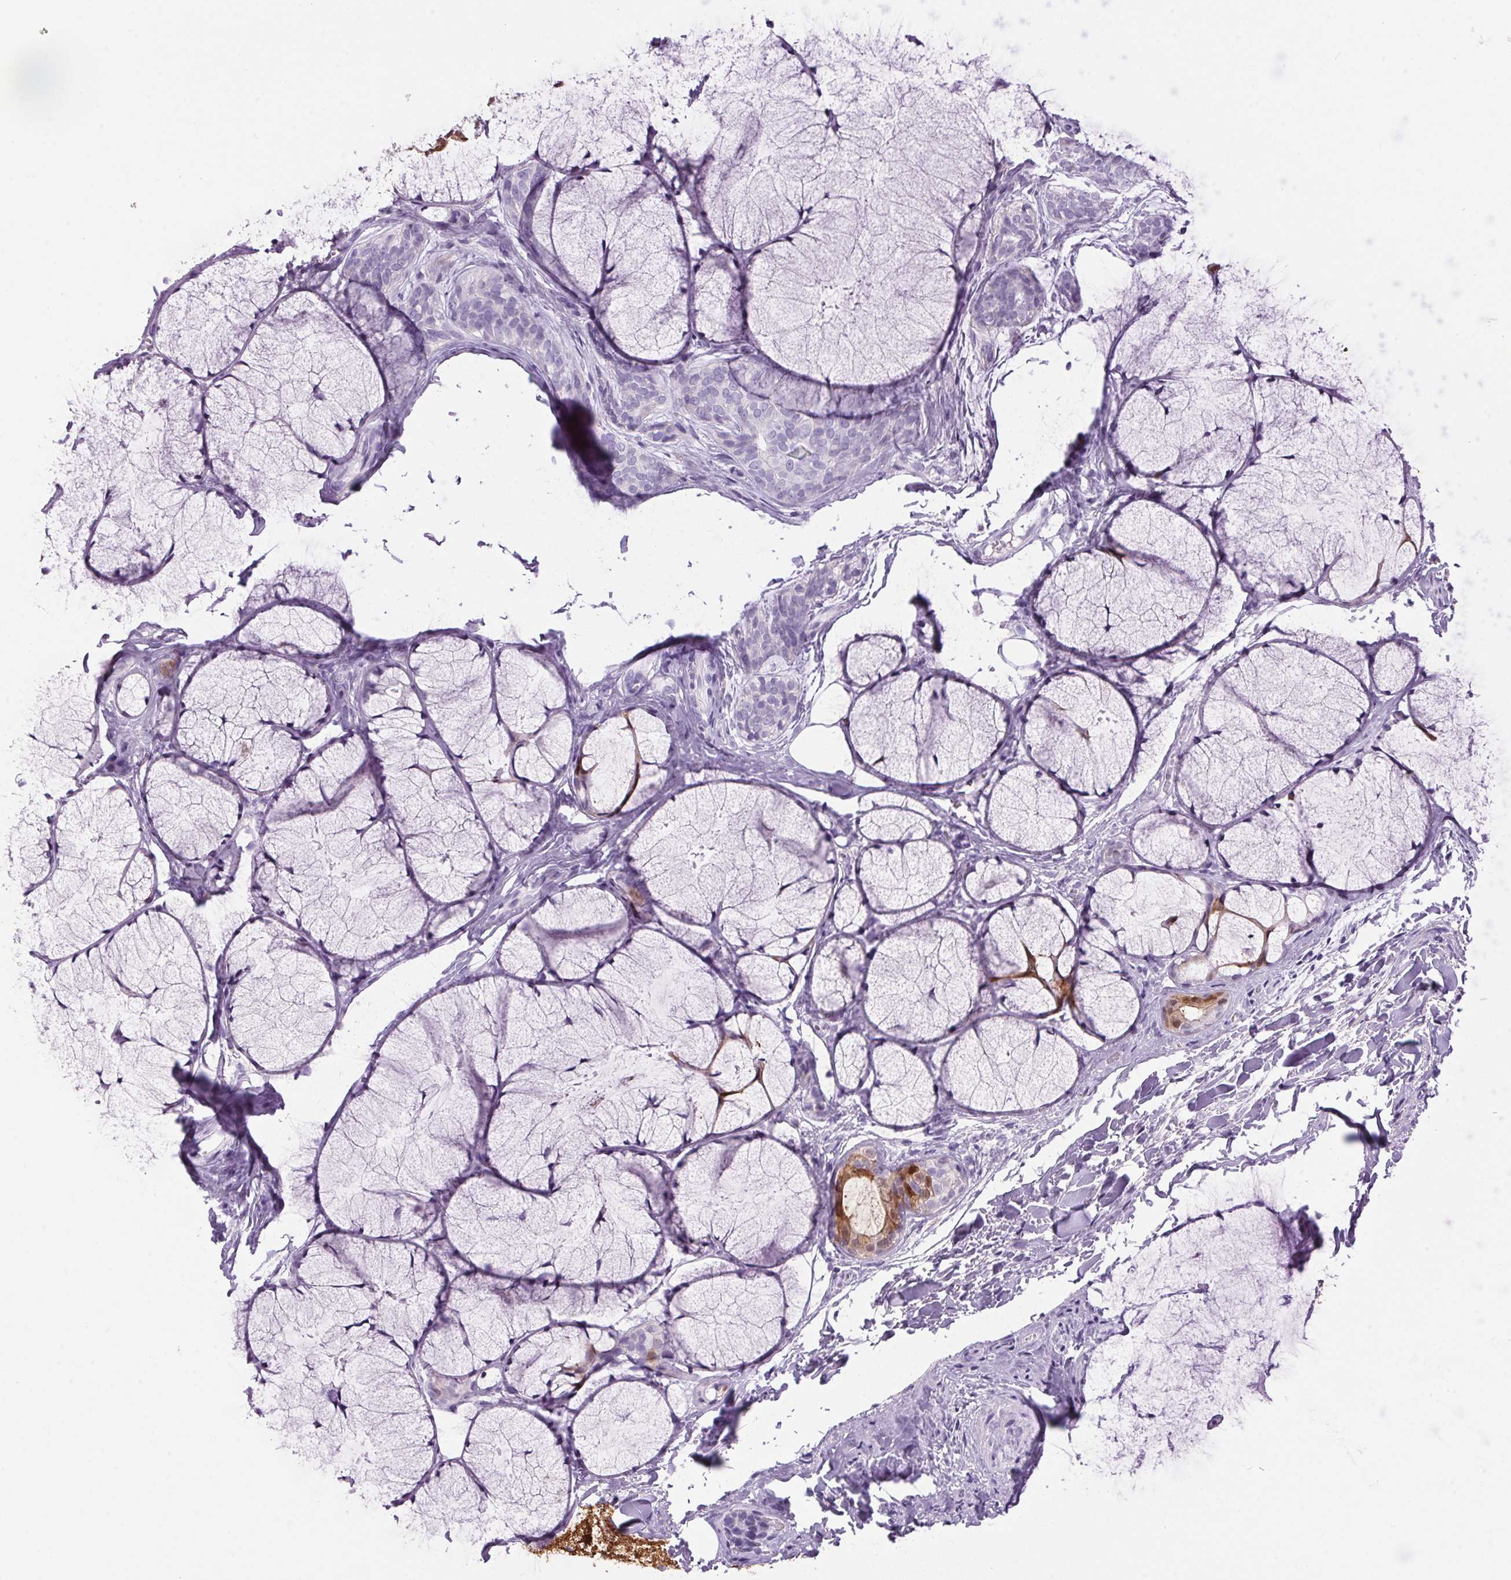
{"staining": {"intensity": "negative", "quantity": "none", "location": "none"}, "tissue": "head and neck cancer", "cell_type": "Tumor cells", "image_type": "cancer", "snomed": [{"axis": "morphology", "description": "Adenocarcinoma, NOS"}, {"axis": "topography", "description": "Head-Neck"}], "caption": "Head and neck cancer (adenocarcinoma) was stained to show a protein in brown. There is no significant expression in tumor cells.", "gene": "S100A2", "patient": {"sex": "male", "age": 66}}